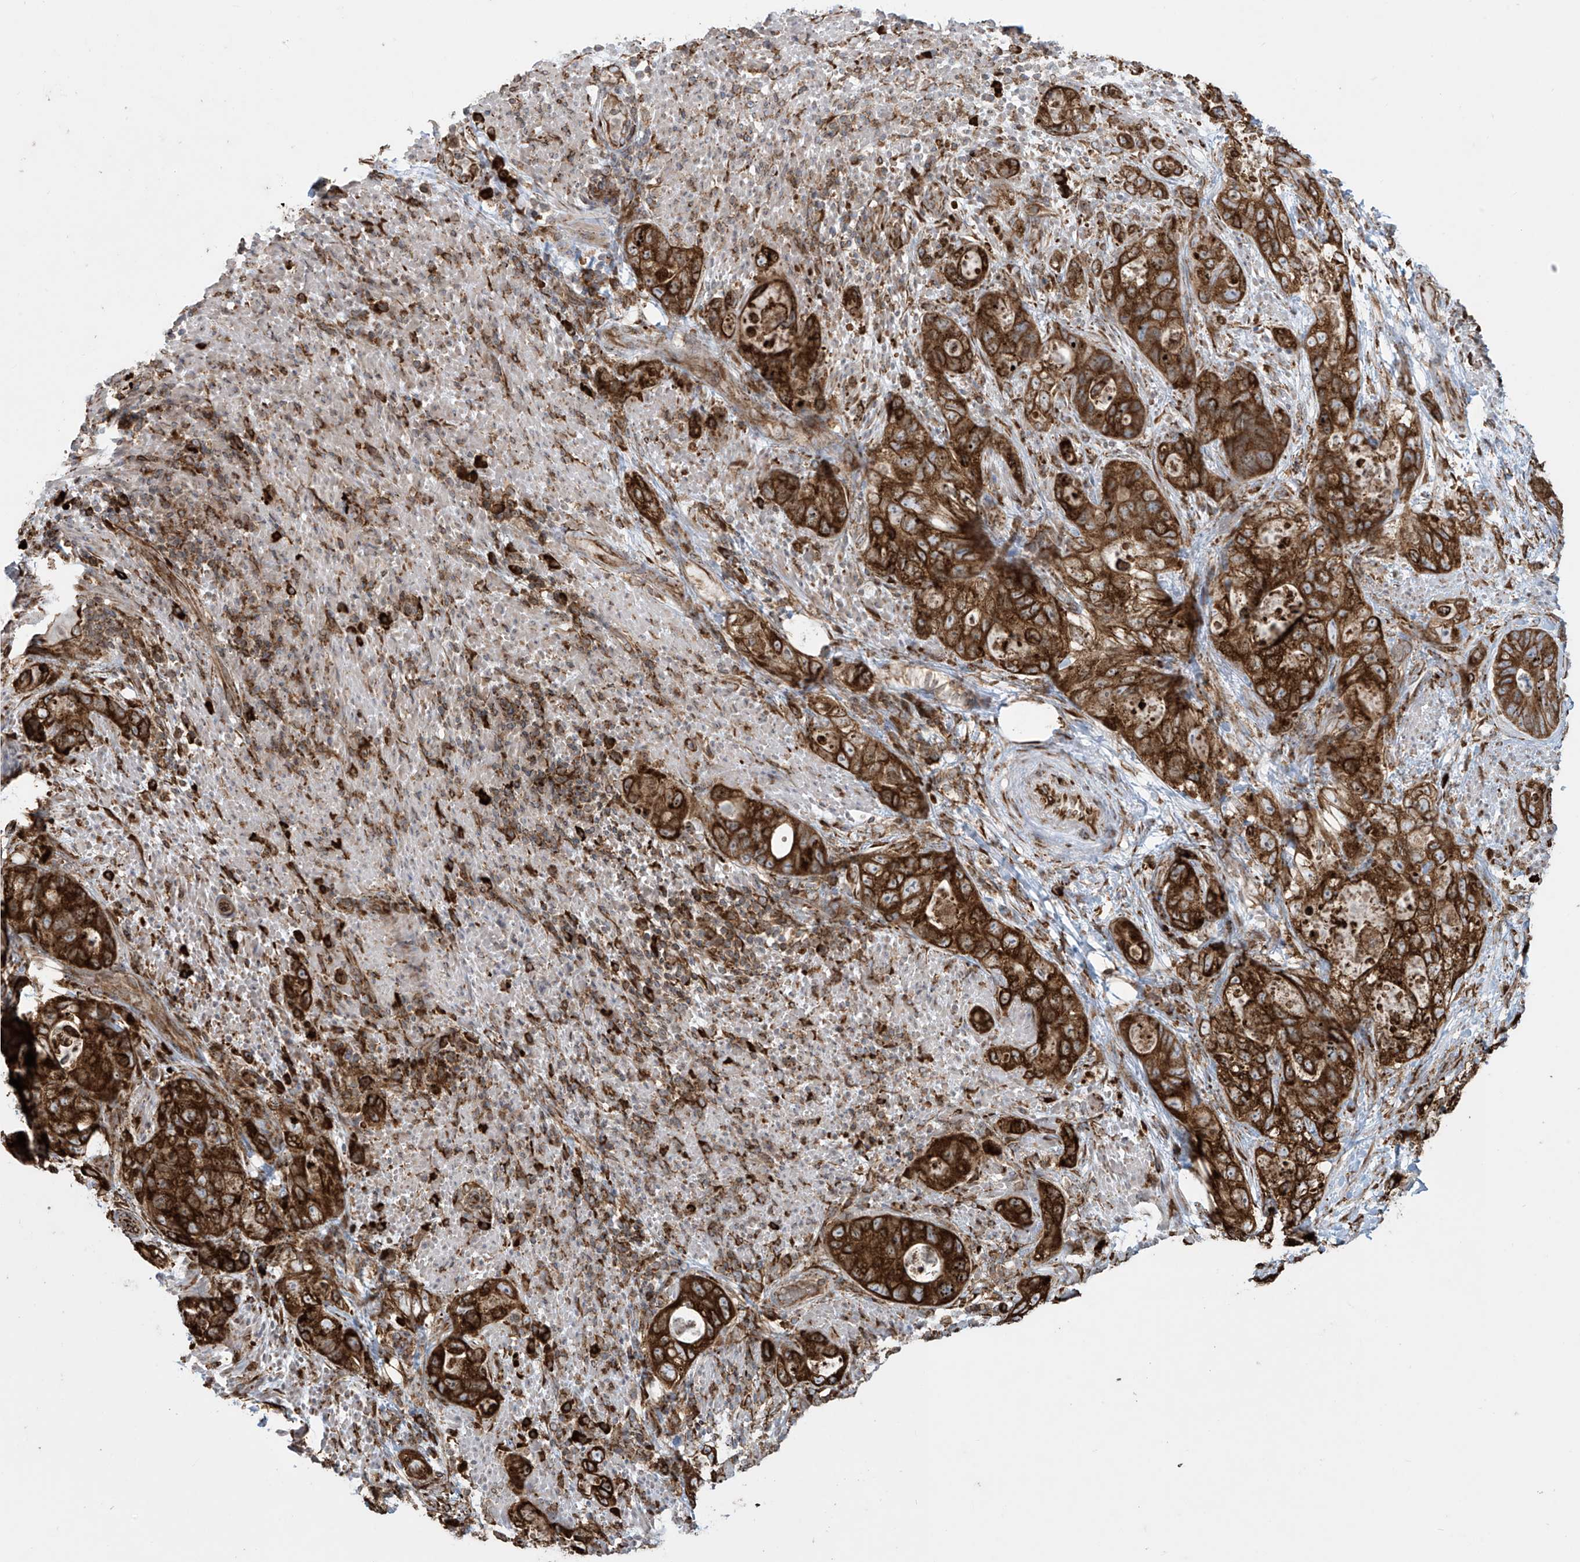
{"staining": {"intensity": "strong", "quantity": ">75%", "location": "cytoplasmic/membranous"}, "tissue": "stomach cancer", "cell_type": "Tumor cells", "image_type": "cancer", "snomed": [{"axis": "morphology", "description": "Adenocarcinoma, NOS"}, {"axis": "topography", "description": "Stomach"}], "caption": "Tumor cells demonstrate strong cytoplasmic/membranous staining in approximately >75% of cells in stomach adenocarcinoma. The staining is performed using DAB (3,3'-diaminobenzidine) brown chromogen to label protein expression. The nuclei are counter-stained blue using hematoxylin.", "gene": "MX1", "patient": {"sex": "female", "age": 89}}